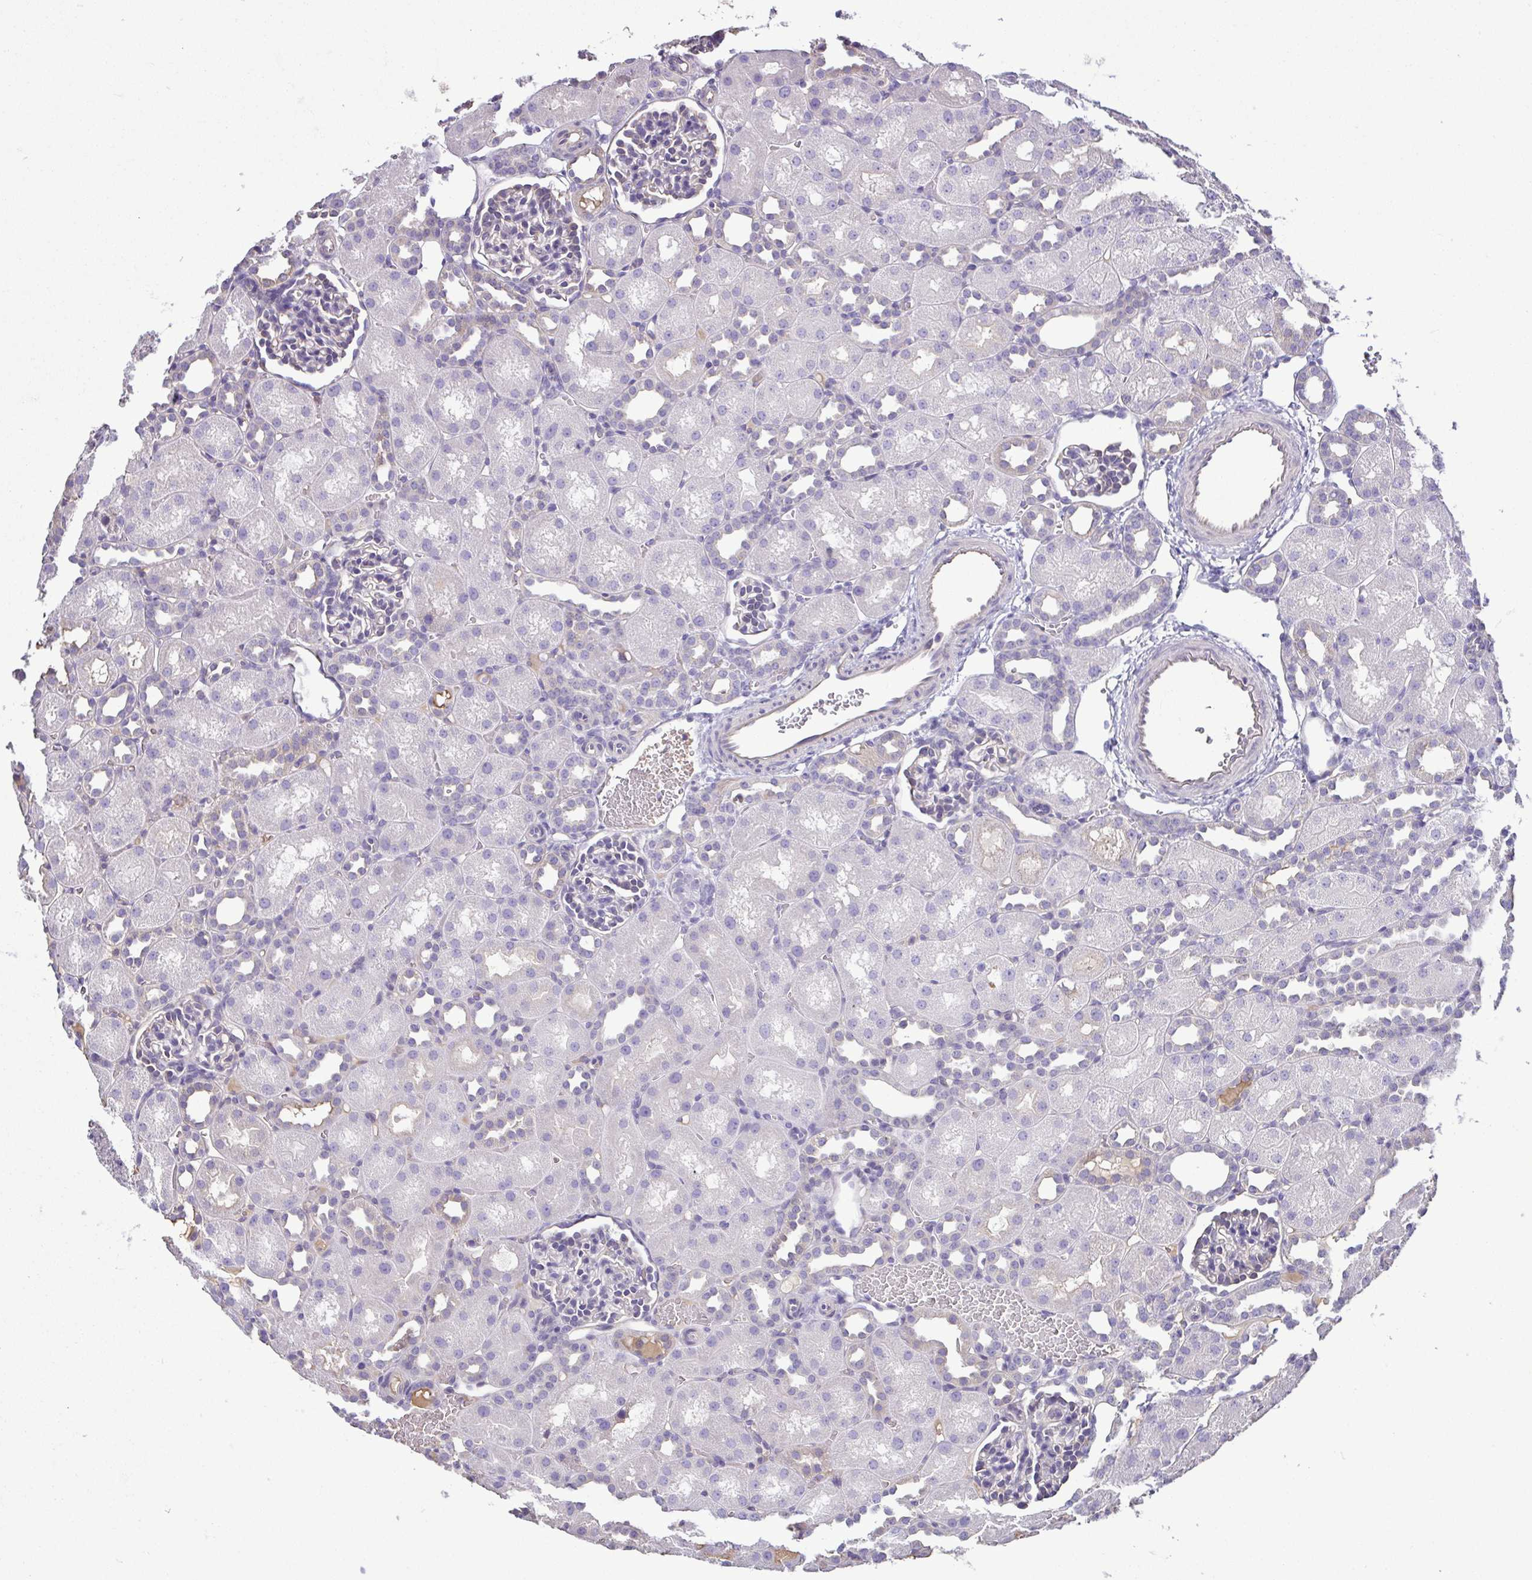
{"staining": {"intensity": "negative", "quantity": "none", "location": "none"}, "tissue": "kidney", "cell_type": "Cells in glomeruli", "image_type": "normal", "snomed": [{"axis": "morphology", "description": "Normal tissue, NOS"}, {"axis": "topography", "description": "Kidney"}], "caption": "Histopathology image shows no protein staining in cells in glomeruli of normal kidney. (DAB immunohistochemistry (IHC), high magnification).", "gene": "MYL10", "patient": {"sex": "male", "age": 1}}